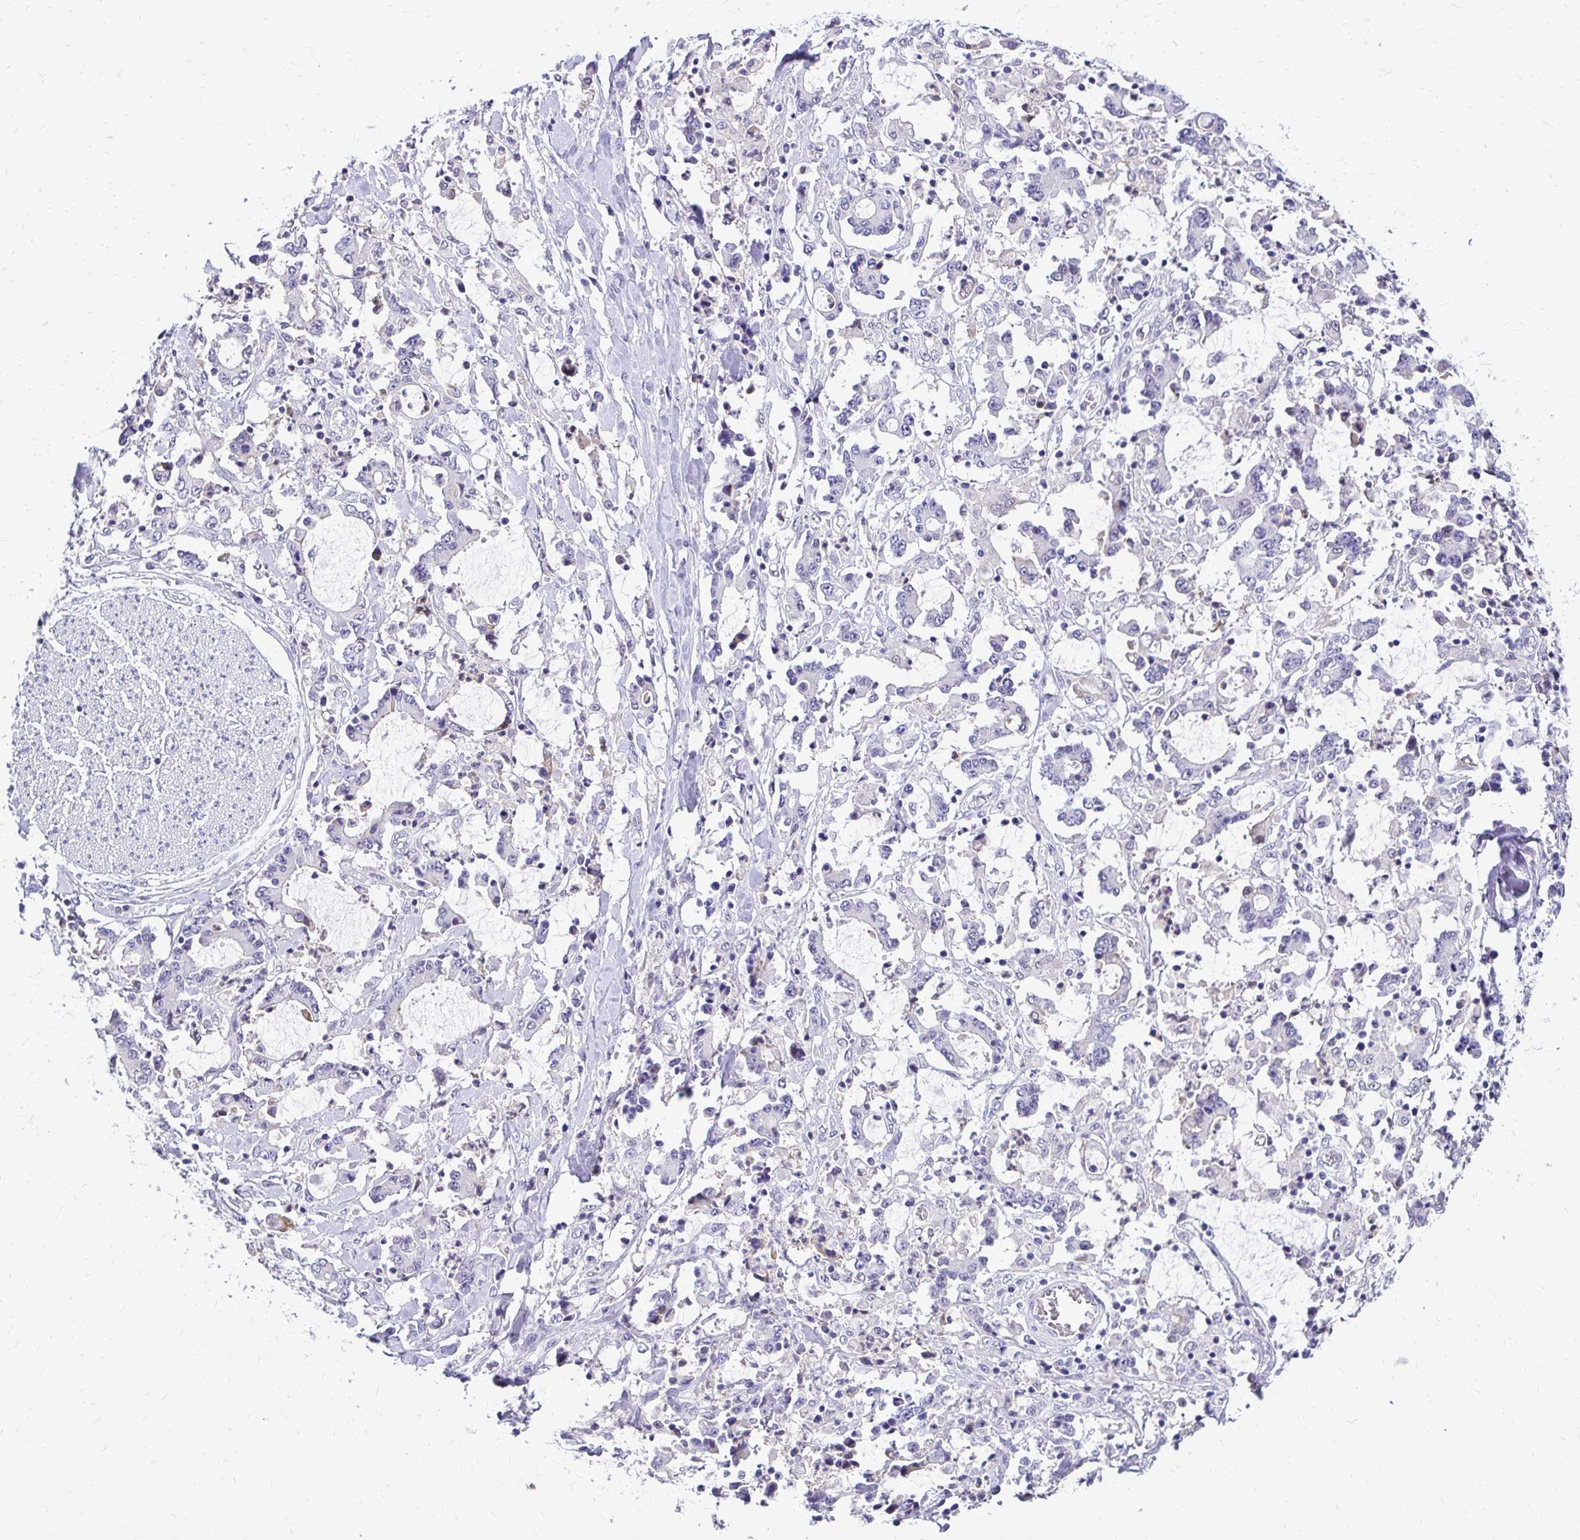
{"staining": {"intensity": "negative", "quantity": "none", "location": "none"}, "tissue": "stomach cancer", "cell_type": "Tumor cells", "image_type": "cancer", "snomed": [{"axis": "morphology", "description": "Adenocarcinoma, NOS"}, {"axis": "topography", "description": "Stomach, upper"}], "caption": "Stomach adenocarcinoma was stained to show a protein in brown. There is no significant positivity in tumor cells. (DAB (3,3'-diaminobenzidine) IHC with hematoxylin counter stain).", "gene": "ZSWIM9", "patient": {"sex": "male", "age": 68}}